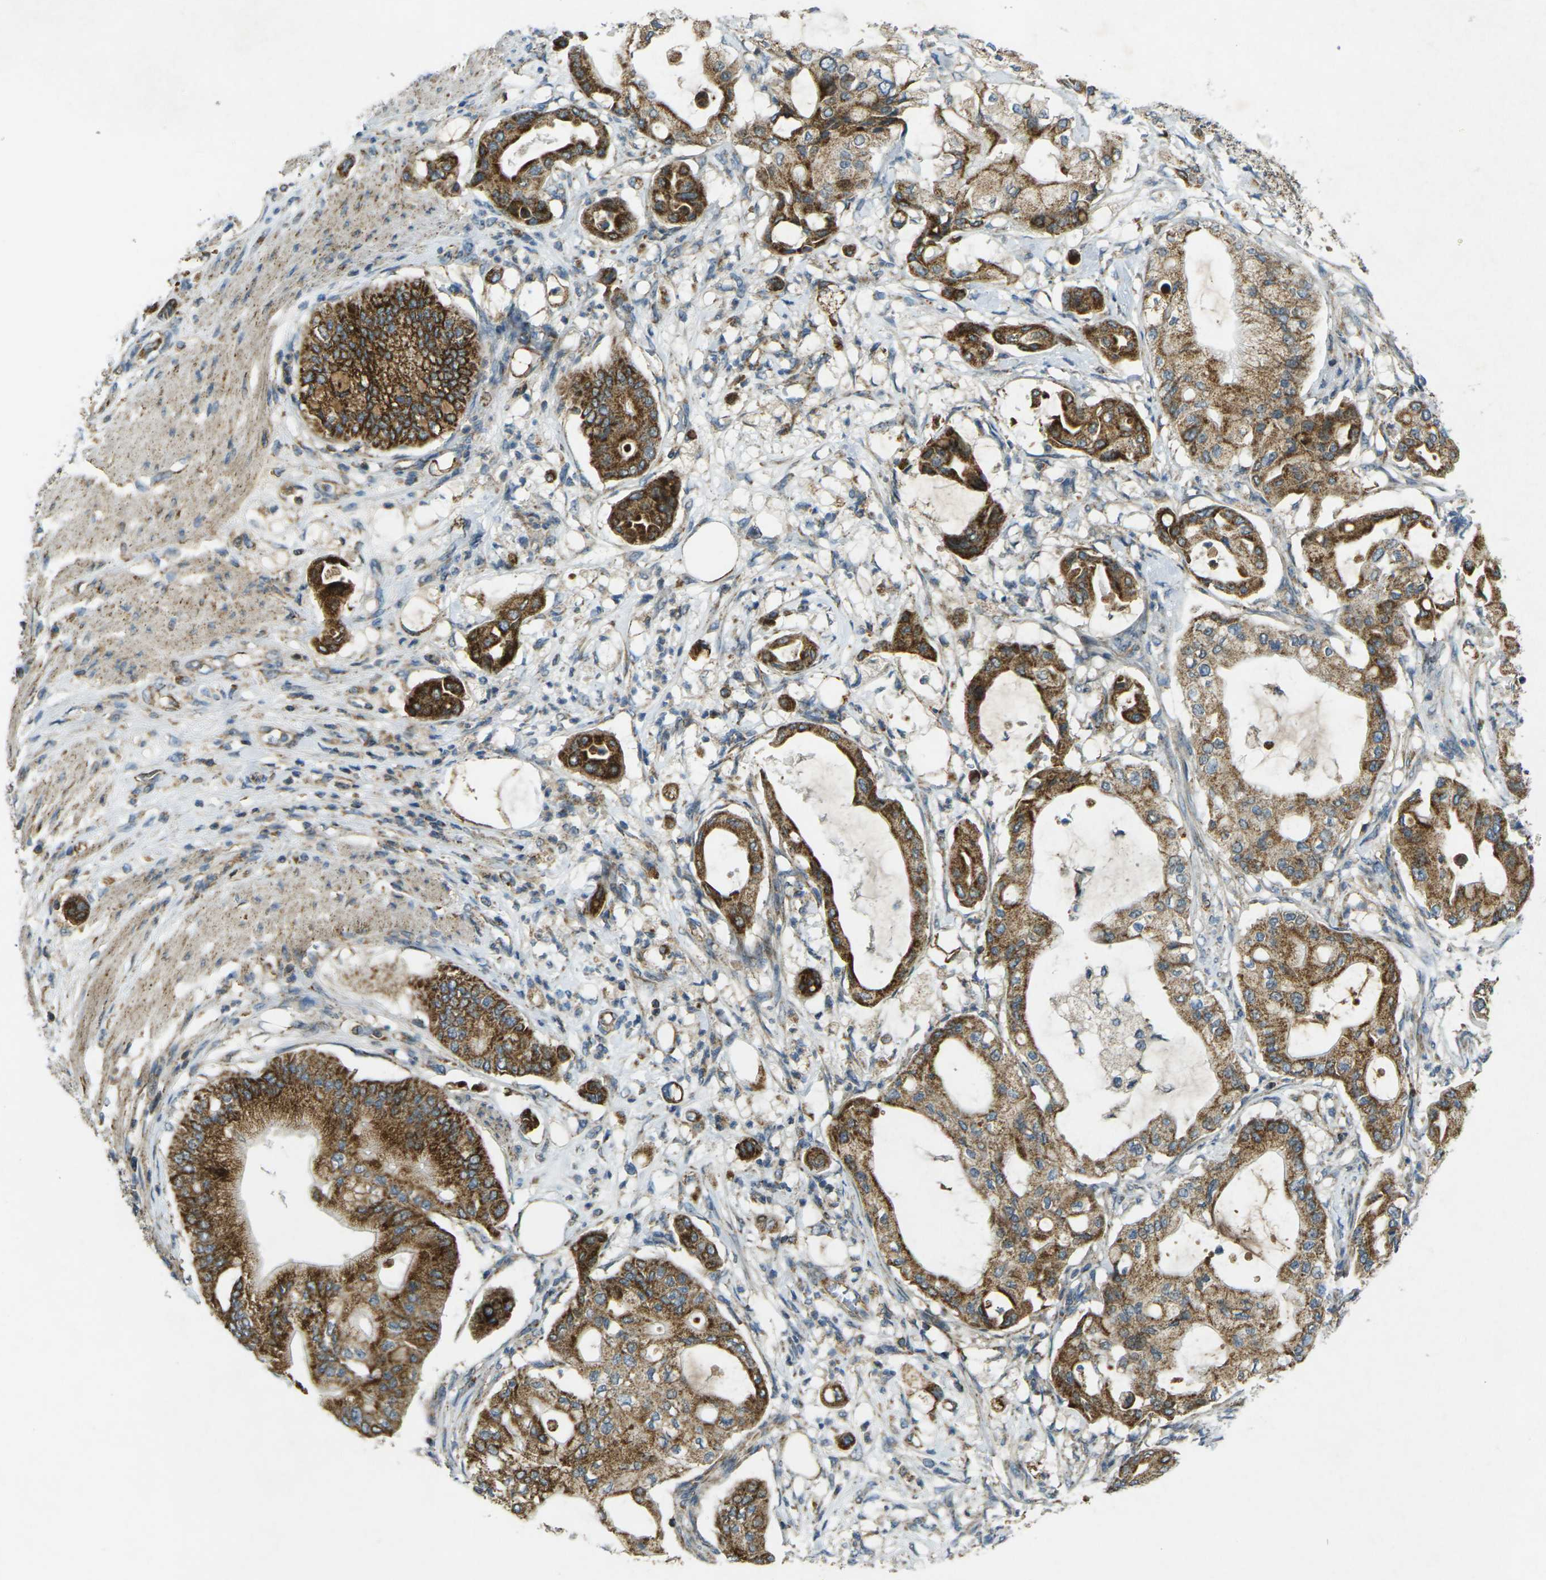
{"staining": {"intensity": "strong", "quantity": ">75%", "location": "cytoplasmic/membranous"}, "tissue": "pancreatic cancer", "cell_type": "Tumor cells", "image_type": "cancer", "snomed": [{"axis": "morphology", "description": "Adenocarcinoma, NOS"}, {"axis": "morphology", "description": "Adenocarcinoma, metastatic, NOS"}, {"axis": "topography", "description": "Lymph node"}, {"axis": "topography", "description": "Pancreas"}, {"axis": "topography", "description": "Duodenum"}], "caption": "Immunohistochemistry (IHC) micrograph of pancreatic metastatic adenocarcinoma stained for a protein (brown), which exhibits high levels of strong cytoplasmic/membranous expression in about >75% of tumor cells.", "gene": "IGF1R", "patient": {"sex": "female", "age": 64}}